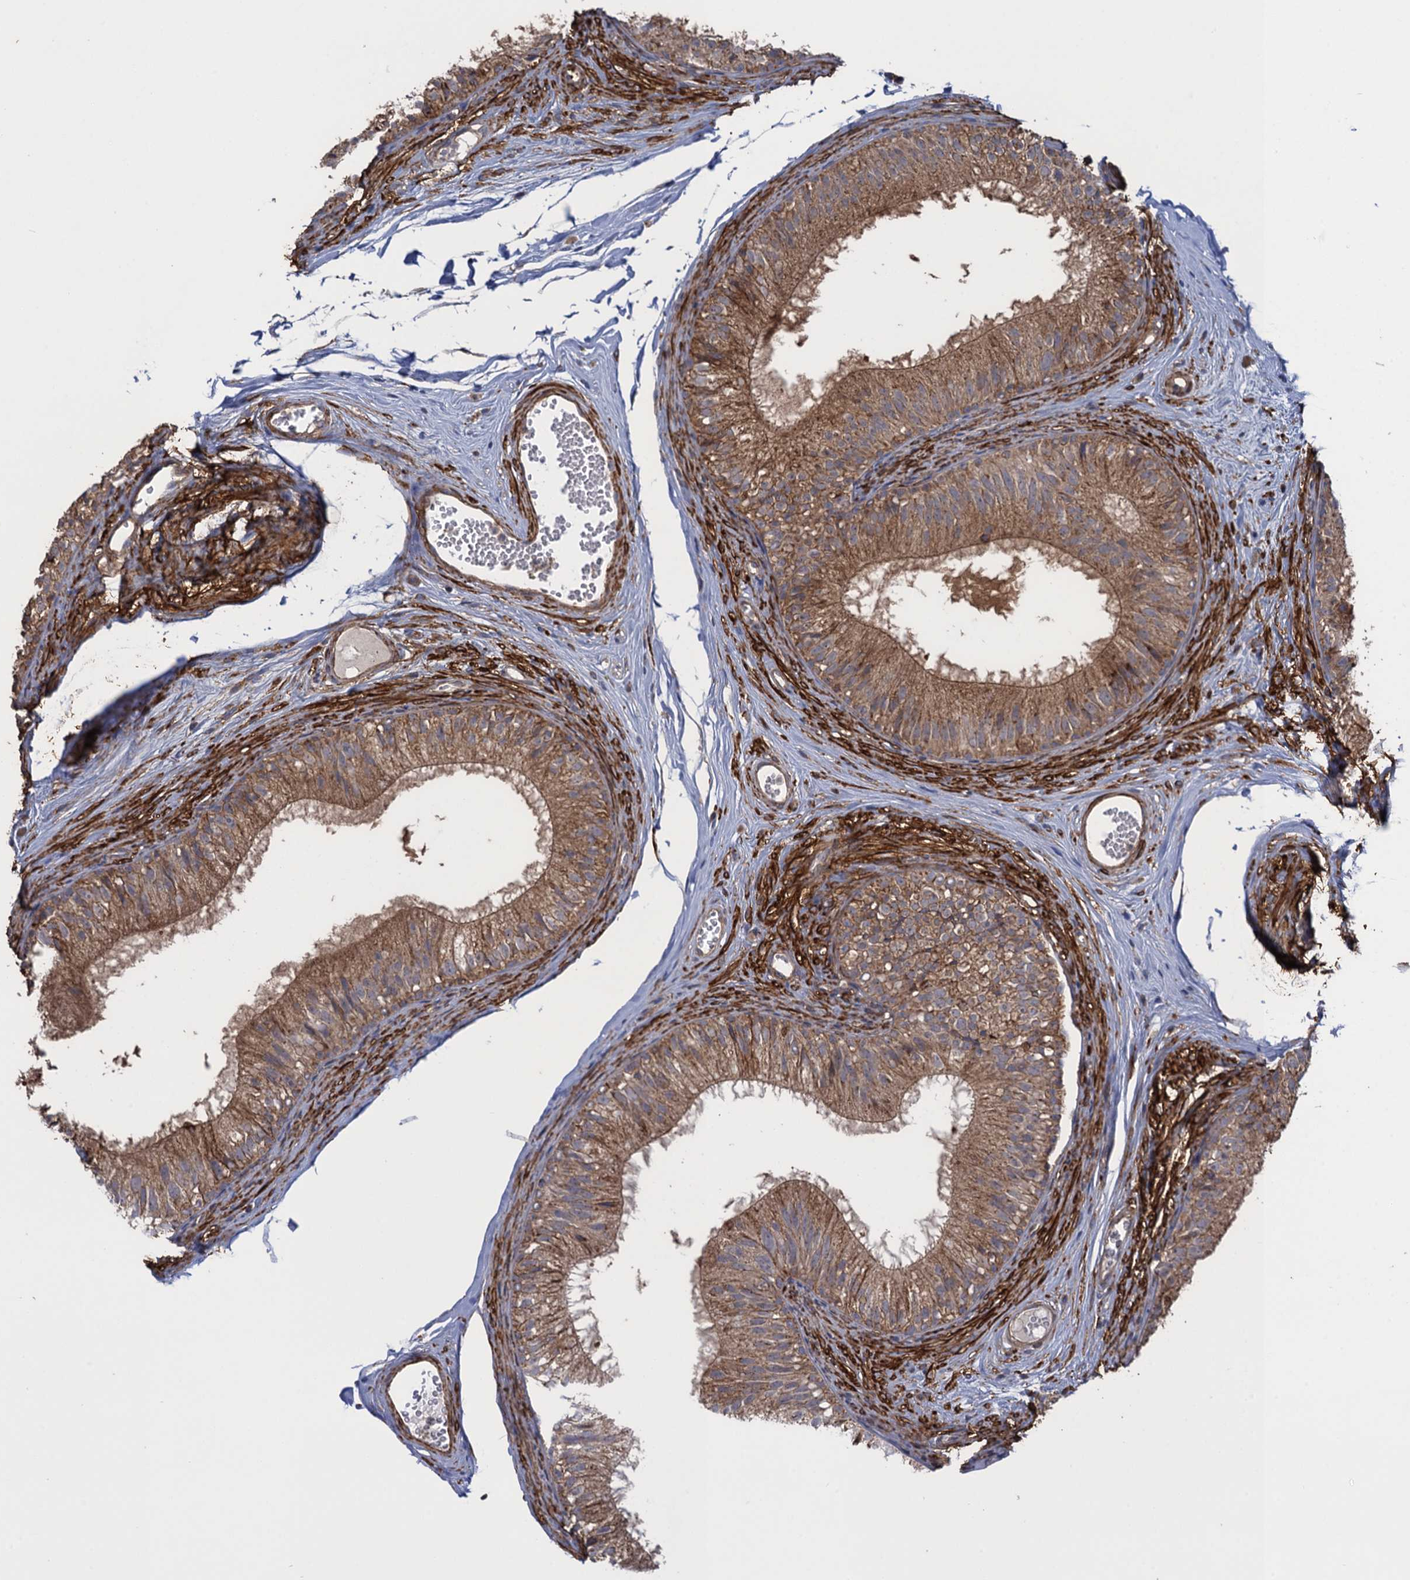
{"staining": {"intensity": "moderate", "quantity": ">75%", "location": "cytoplasmic/membranous"}, "tissue": "epididymis", "cell_type": "Glandular cells", "image_type": "normal", "snomed": [{"axis": "morphology", "description": "Normal tissue, NOS"}, {"axis": "morphology", "description": "Seminoma in situ"}, {"axis": "topography", "description": "Testis"}, {"axis": "topography", "description": "Epididymis"}], "caption": "Protein positivity by IHC exhibits moderate cytoplasmic/membranous staining in approximately >75% of glandular cells in benign epididymis.", "gene": "WDR88", "patient": {"sex": "male", "age": 28}}